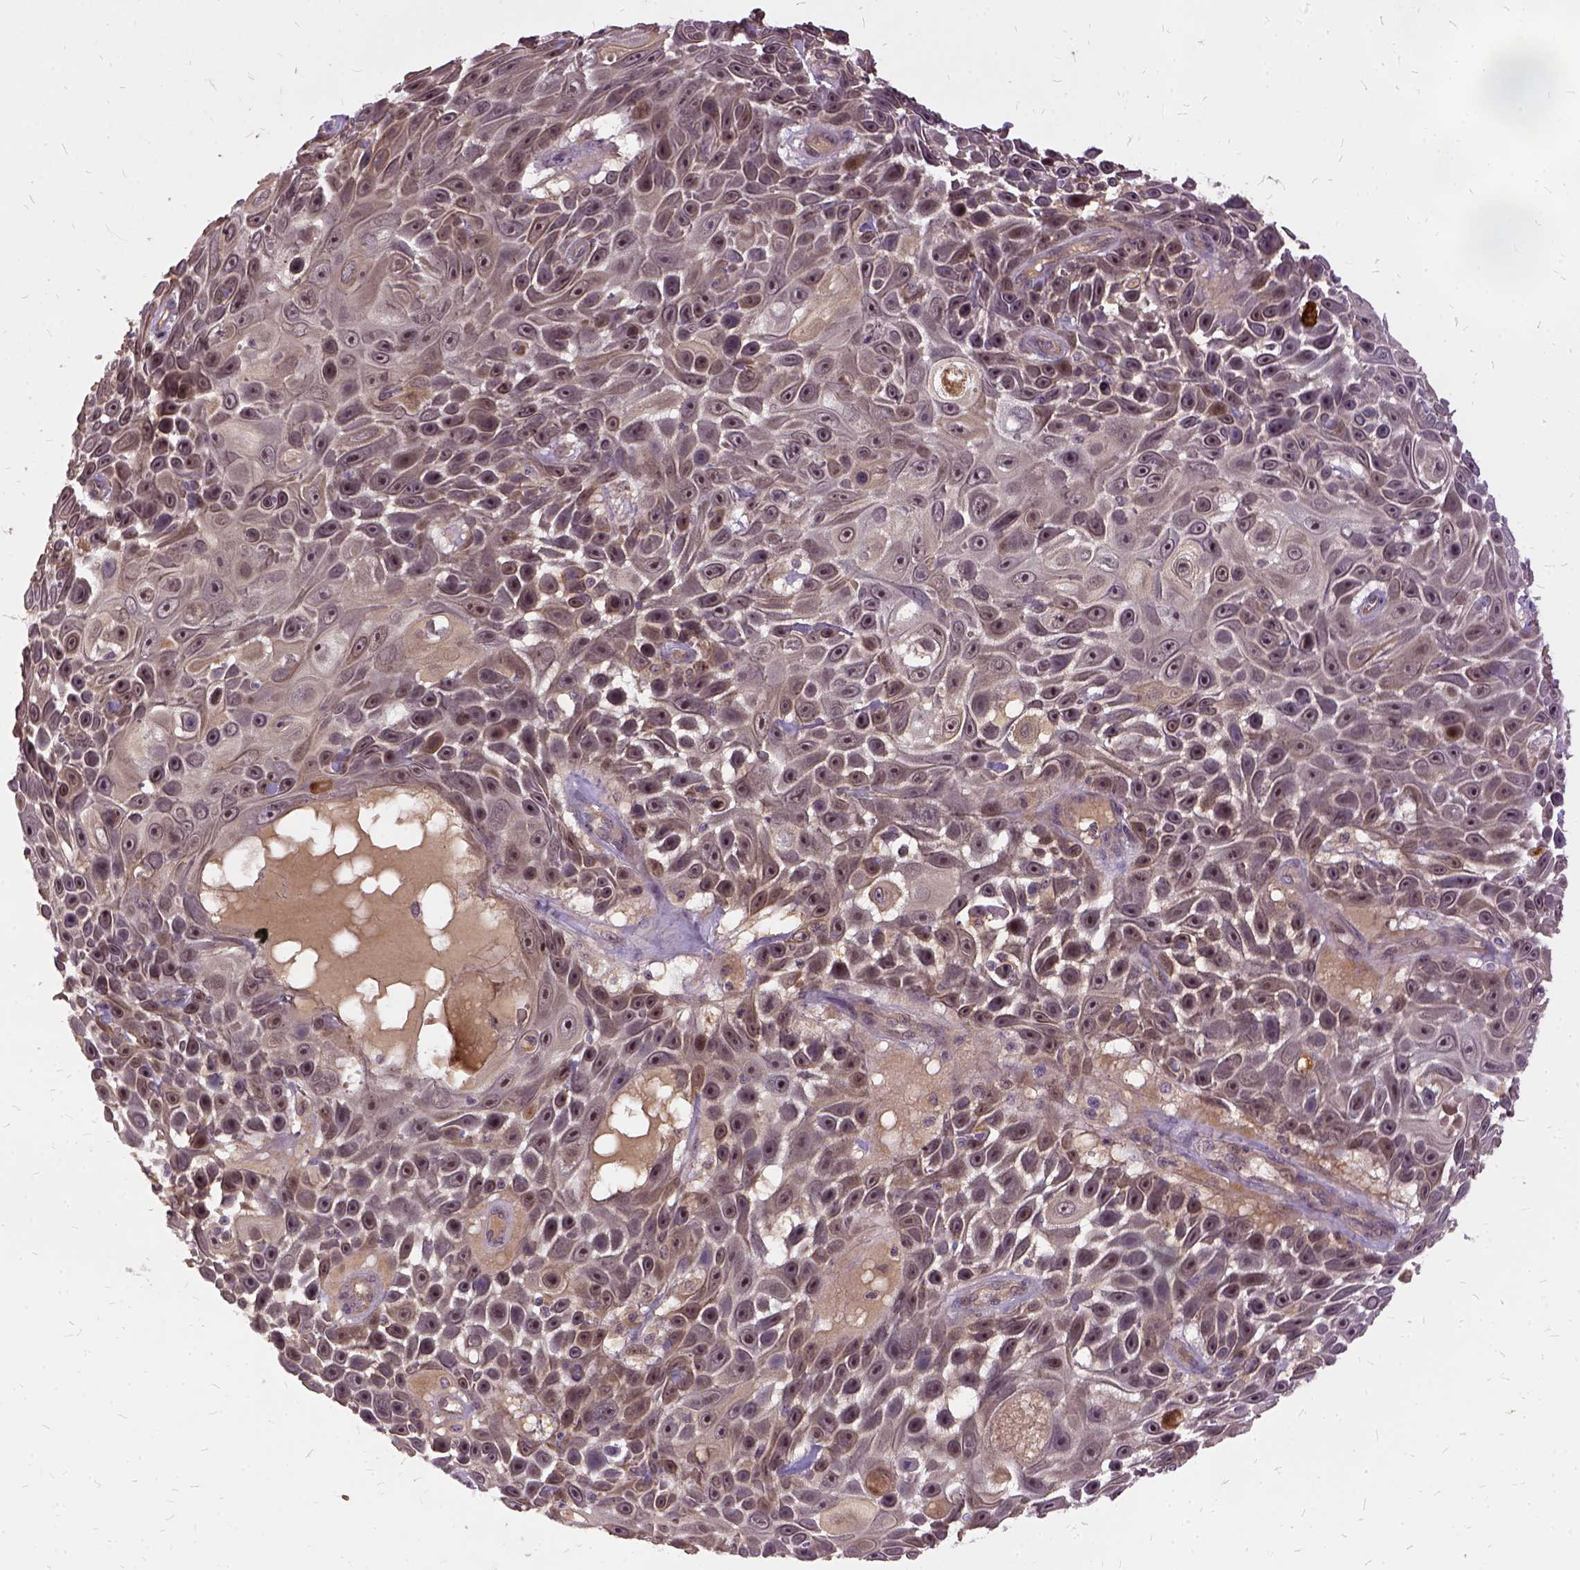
{"staining": {"intensity": "moderate", "quantity": "<25%", "location": "cytoplasmic/membranous,nuclear"}, "tissue": "skin cancer", "cell_type": "Tumor cells", "image_type": "cancer", "snomed": [{"axis": "morphology", "description": "Squamous cell carcinoma, NOS"}, {"axis": "topography", "description": "Skin"}], "caption": "A brown stain labels moderate cytoplasmic/membranous and nuclear positivity of a protein in human skin squamous cell carcinoma tumor cells.", "gene": "ILRUN", "patient": {"sex": "male", "age": 82}}